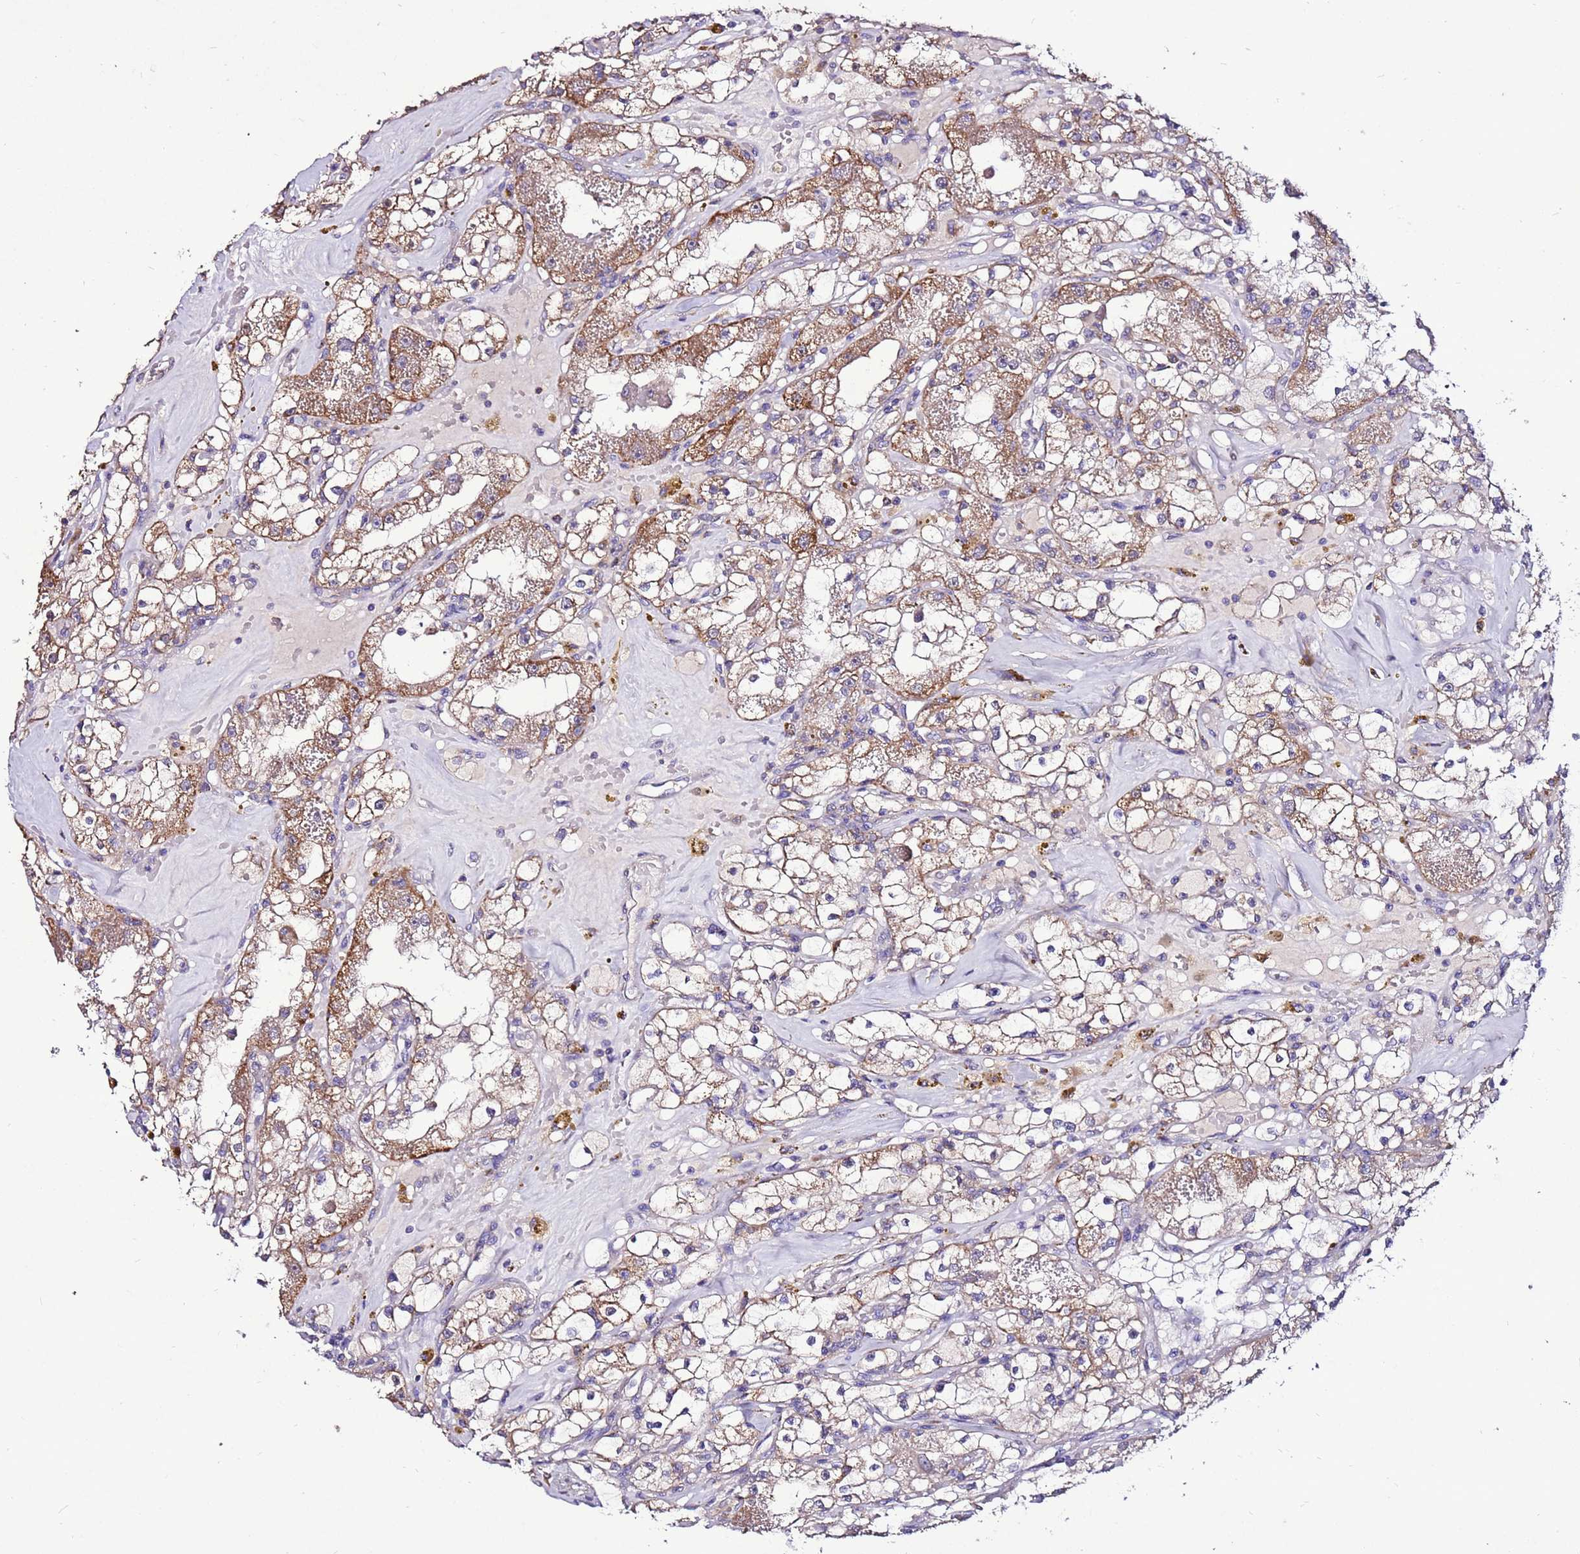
{"staining": {"intensity": "moderate", "quantity": ">75%", "location": "cytoplasmic/membranous"}, "tissue": "renal cancer", "cell_type": "Tumor cells", "image_type": "cancer", "snomed": [{"axis": "morphology", "description": "Adenocarcinoma, NOS"}, {"axis": "topography", "description": "Kidney"}], "caption": "An image of renal adenocarcinoma stained for a protein reveals moderate cytoplasmic/membranous brown staining in tumor cells.", "gene": "TMEM106C", "patient": {"sex": "male", "age": 56}}